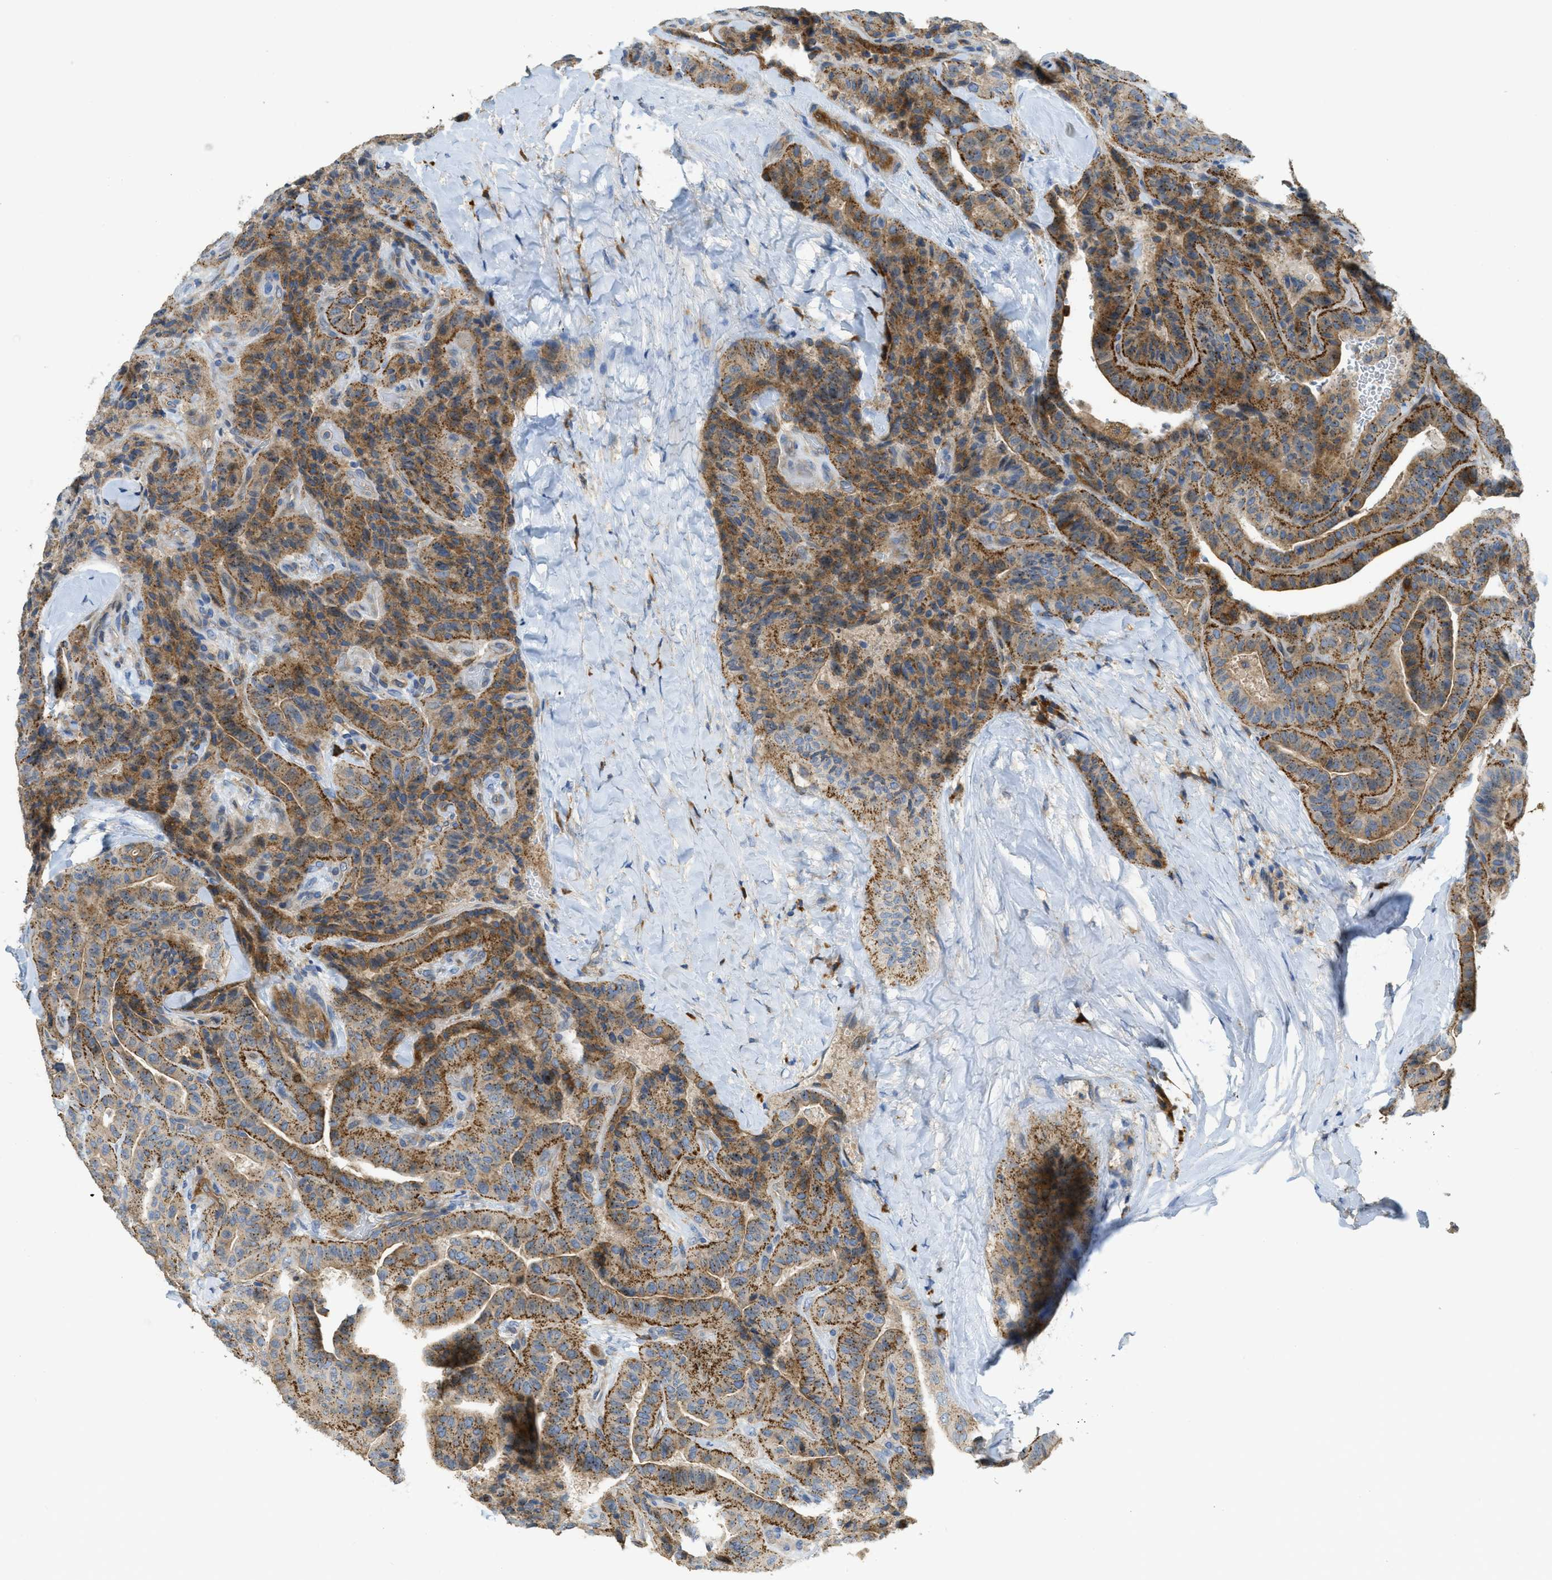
{"staining": {"intensity": "moderate", "quantity": ">75%", "location": "cytoplasmic/membranous"}, "tissue": "thyroid cancer", "cell_type": "Tumor cells", "image_type": "cancer", "snomed": [{"axis": "morphology", "description": "Papillary adenocarcinoma, NOS"}, {"axis": "topography", "description": "Thyroid gland"}], "caption": "Moderate cytoplasmic/membranous expression is appreciated in about >75% of tumor cells in papillary adenocarcinoma (thyroid).", "gene": "CASP10", "patient": {"sex": "male", "age": 77}}